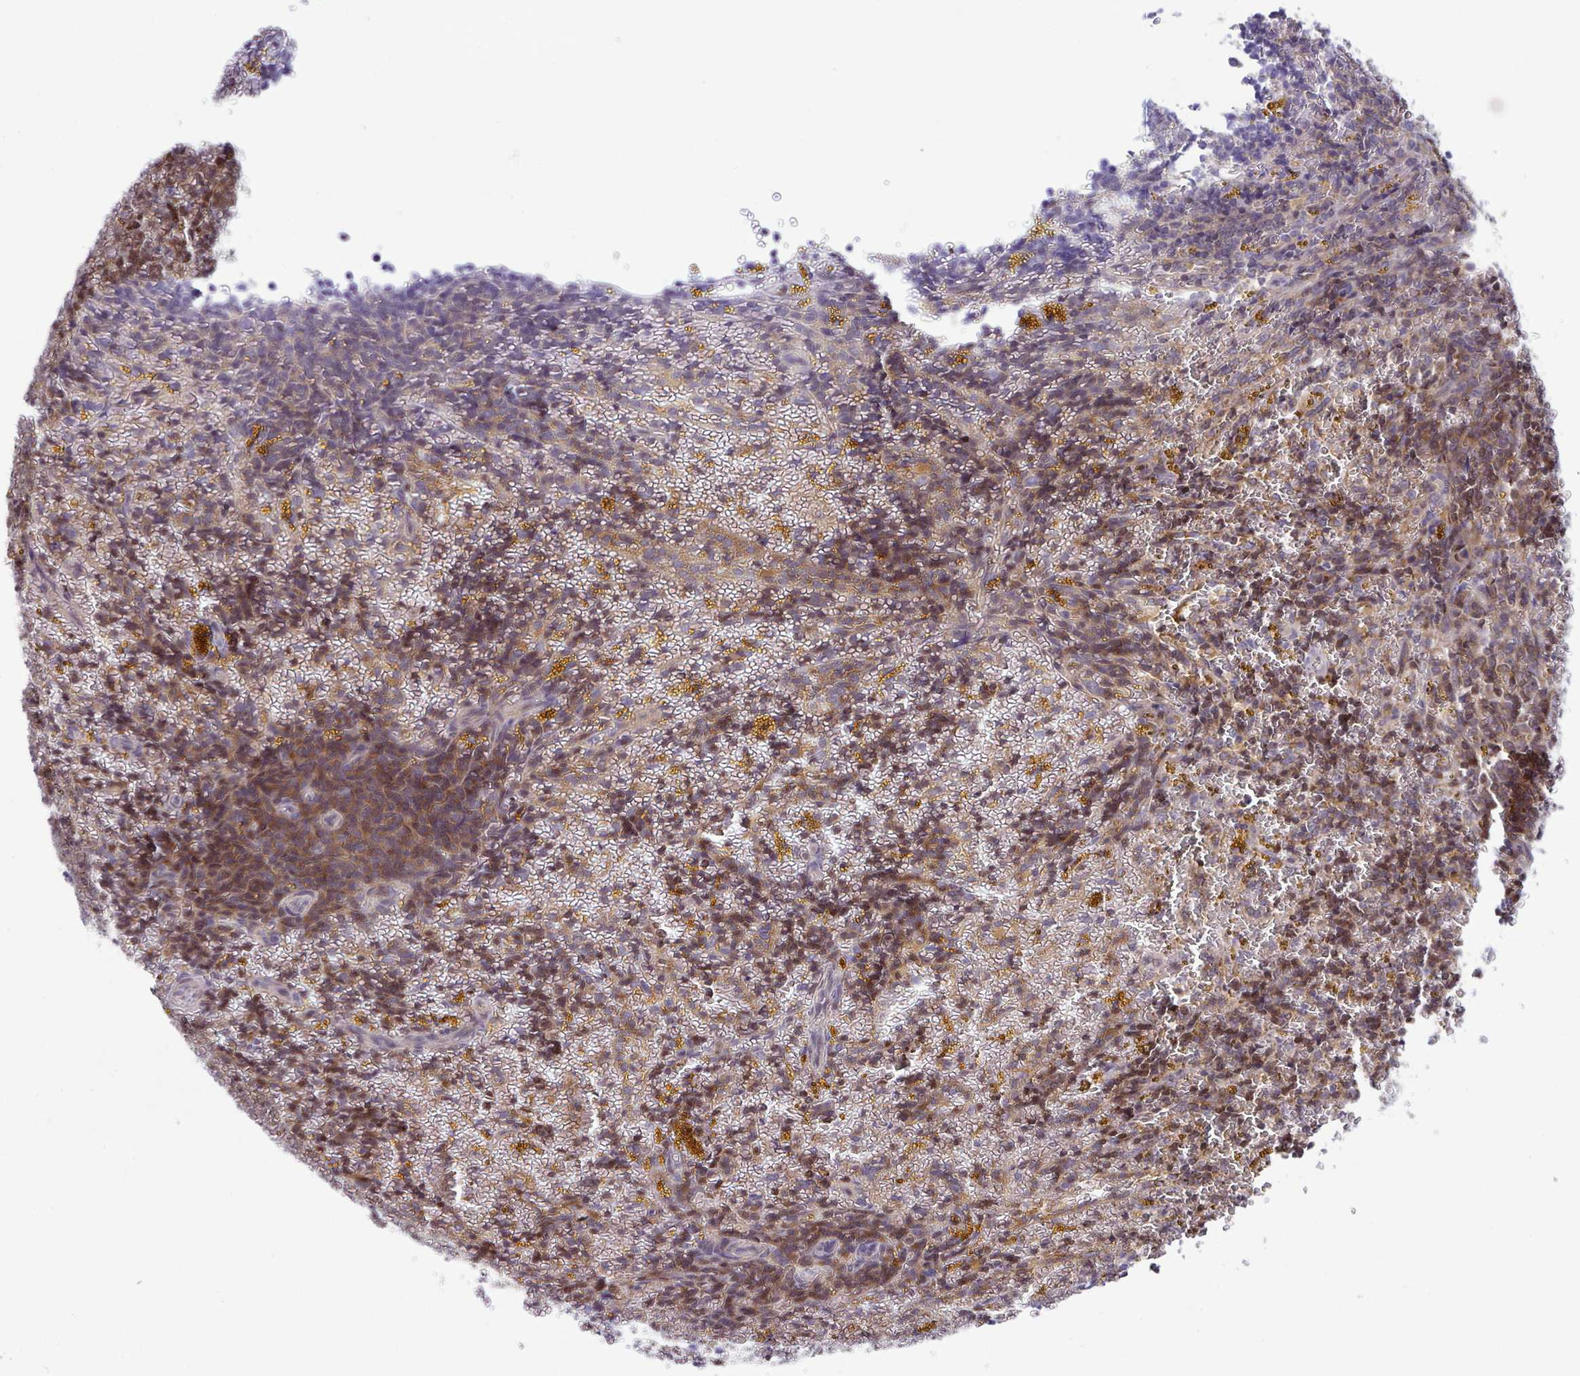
{"staining": {"intensity": "moderate", "quantity": "25%-75%", "location": "cytoplasmic/membranous"}, "tissue": "lymphoma", "cell_type": "Tumor cells", "image_type": "cancer", "snomed": [{"axis": "morphology", "description": "Malignant lymphoma, non-Hodgkin's type, Low grade"}, {"axis": "topography", "description": "Spleen"}, {"axis": "topography", "description": "Lymph node"}], "caption": "This image demonstrates malignant lymphoma, non-Hodgkin's type (low-grade) stained with immunohistochemistry to label a protein in brown. The cytoplasmic/membranous of tumor cells show moderate positivity for the protein. Nuclei are counter-stained blue.", "gene": "PCDHB7", "patient": {"sex": "female", "age": 66}}